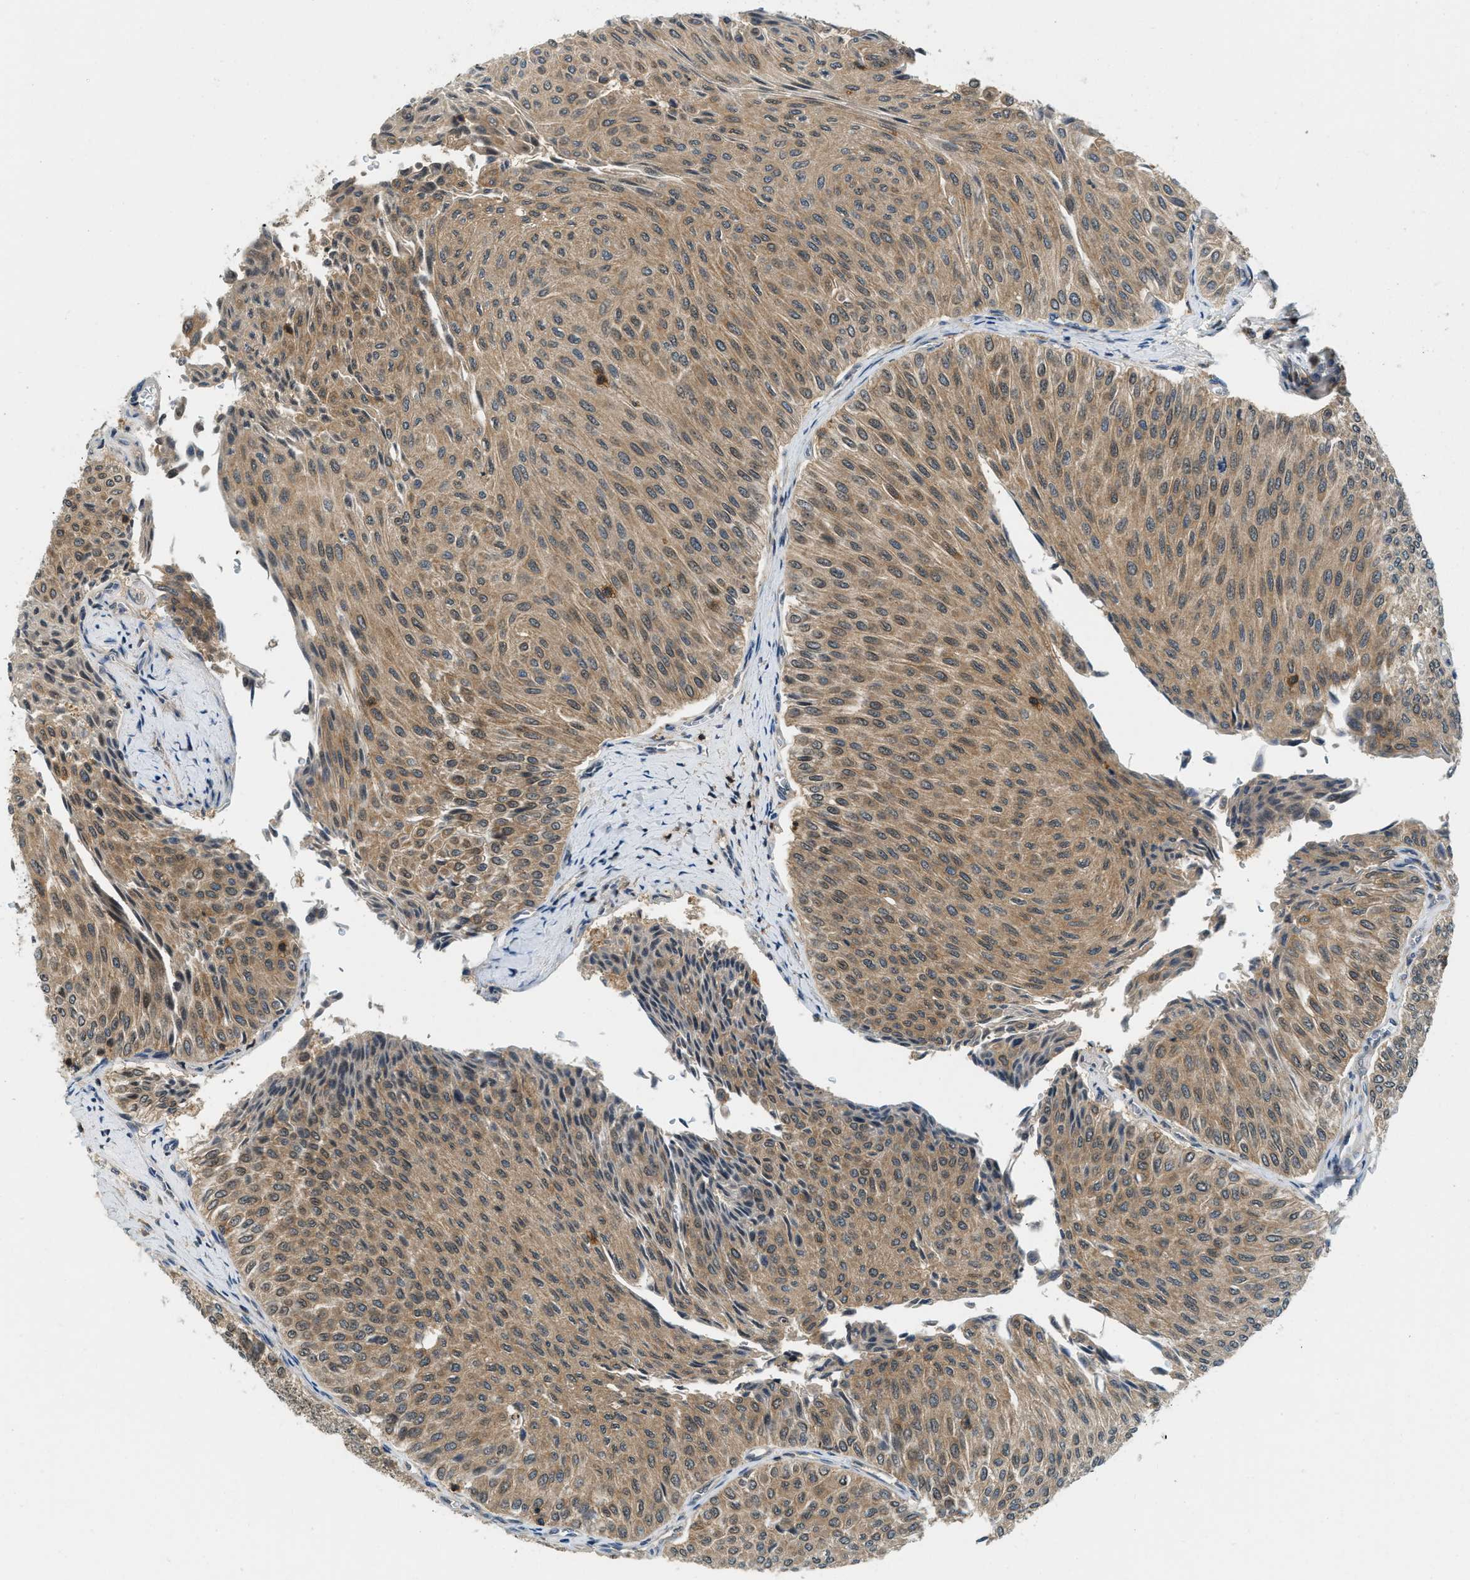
{"staining": {"intensity": "moderate", "quantity": ">75%", "location": "cytoplasmic/membranous,nuclear"}, "tissue": "urothelial cancer", "cell_type": "Tumor cells", "image_type": "cancer", "snomed": [{"axis": "morphology", "description": "Urothelial carcinoma, Low grade"}, {"axis": "topography", "description": "Urinary bladder"}], "caption": "This photomicrograph reveals urothelial cancer stained with immunohistochemistry (IHC) to label a protein in brown. The cytoplasmic/membranous and nuclear of tumor cells show moderate positivity for the protein. Nuclei are counter-stained blue.", "gene": "GMPPB", "patient": {"sex": "male", "age": 78}}